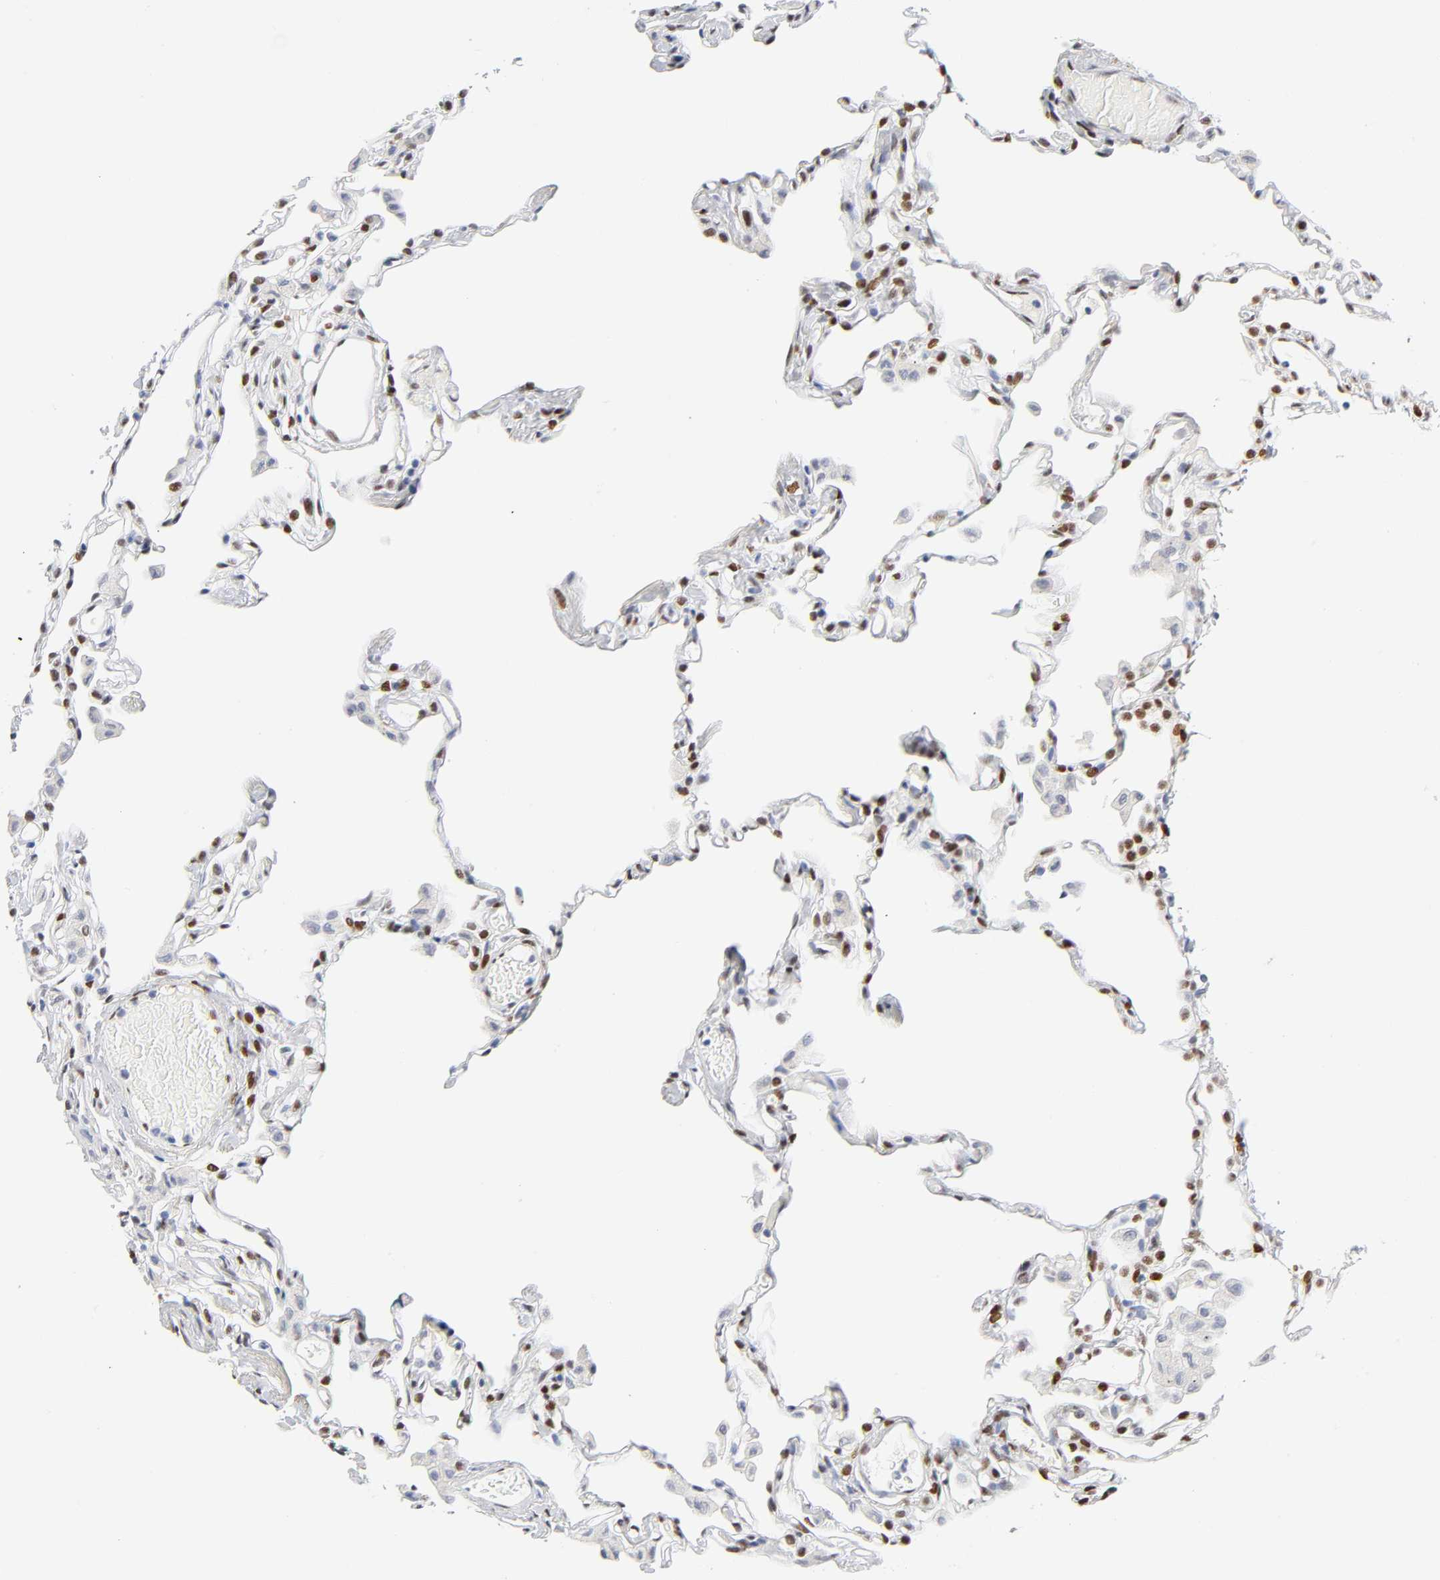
{"staining": {"intensity": "moderate", "quantity": ">75%", "location": "nuclear"}, "tissue": "lung", "cell_type": "Alveolar cells", "image_type": "normal", "snomed": [{"axis": "morphology", "description": "Normal tissue, NOS"}, {"axis": "topography", "description": "Lung"}], "caption": "DAB (3,3'-diaminobenzidine) immunohistochemical staining of normal lung demonstrates moderate nuclear protein expression in about >75% of alveolar cells.", "gene": "NFIC", "patient": {"sex": "female", "age": 49}}